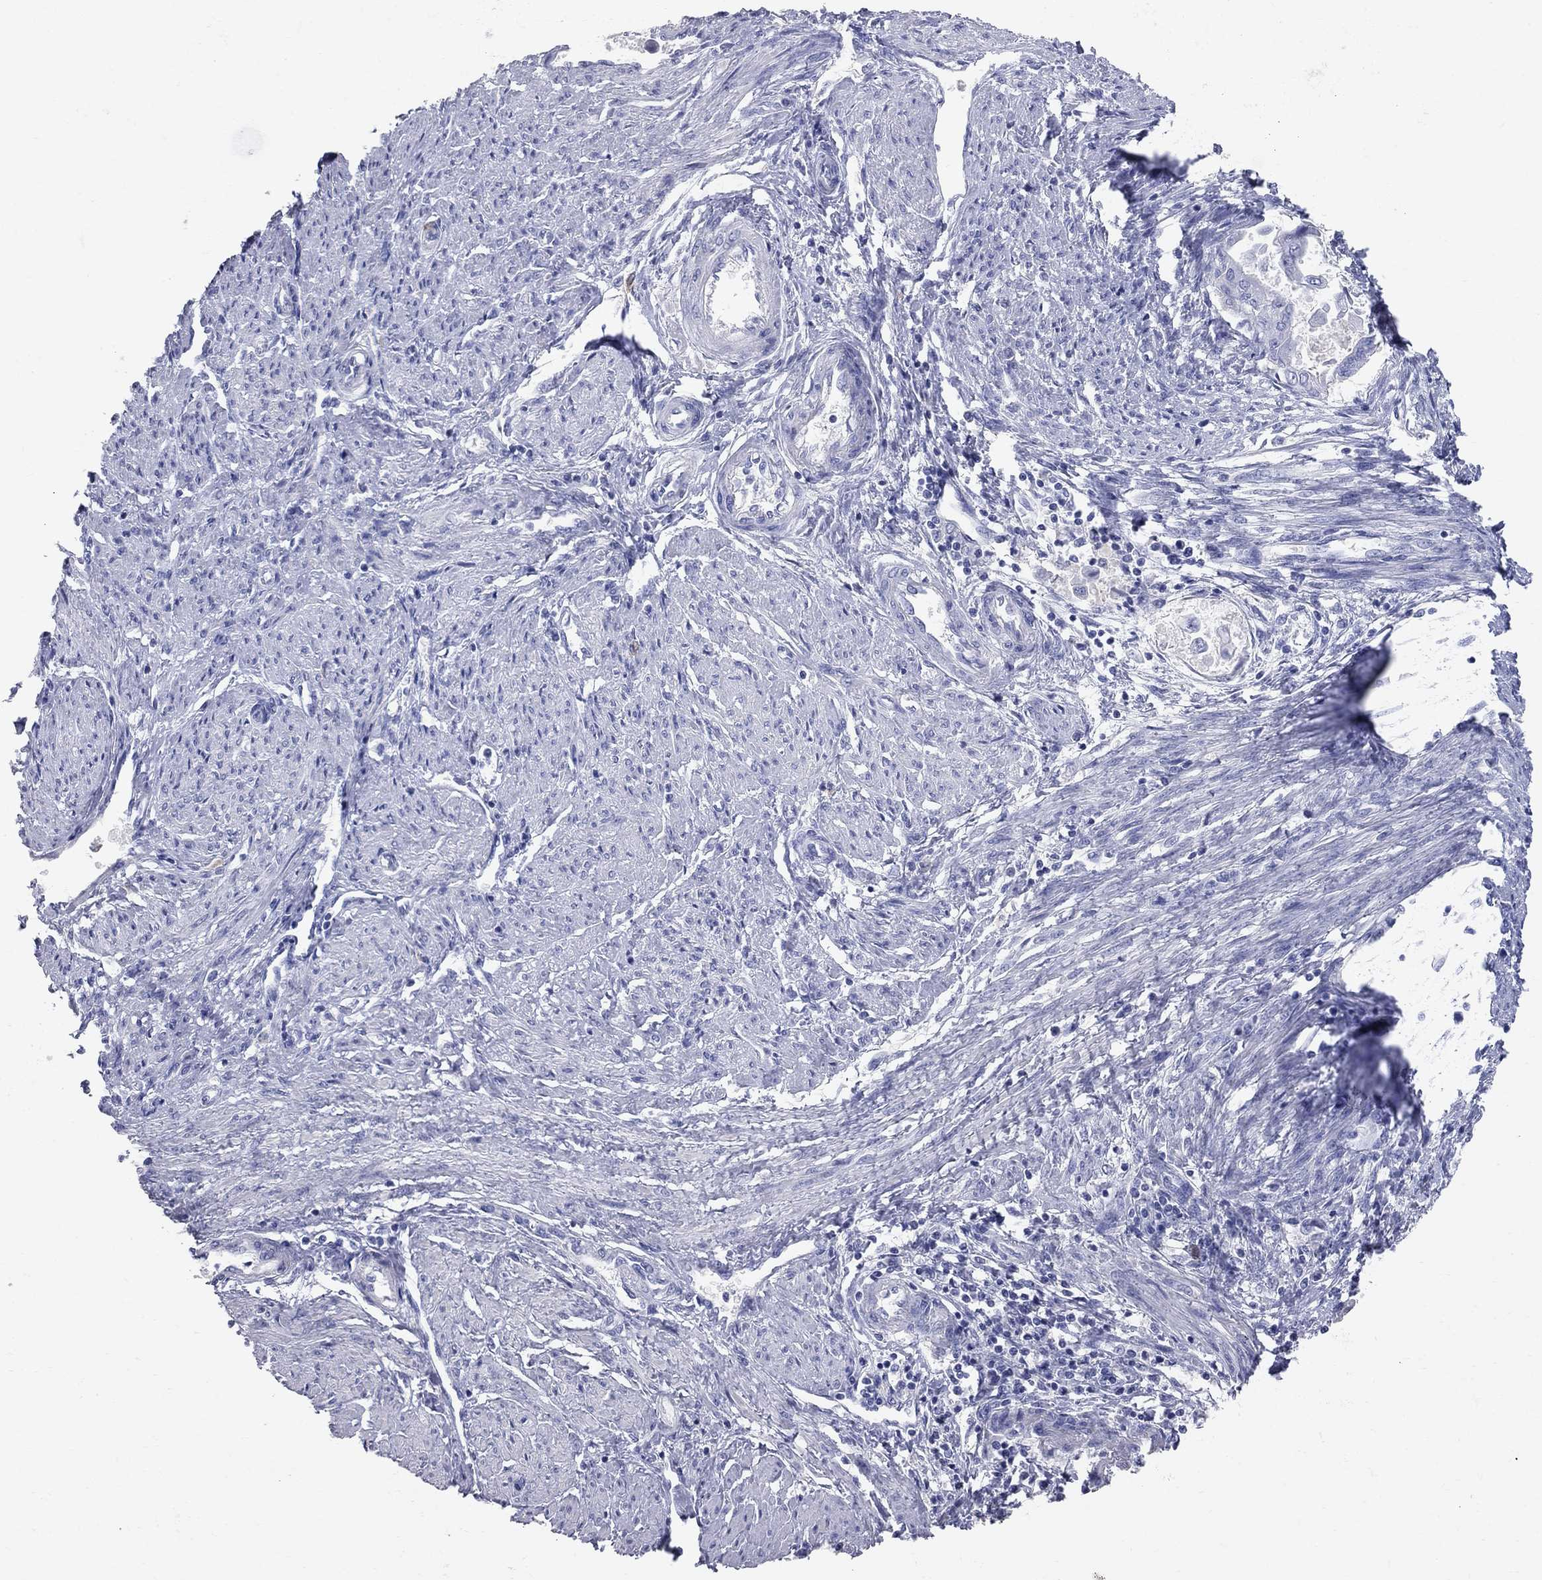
{"staining": {"intensity": "negative", "quantity": "none", "location": "none"}, "tissue": "endometrial cancer", "cell_type": "Tumor cells", "image_type": "cancer", "snomed": [{"axis": "morphology", "description": "Adenocarcinoma, NOS"}, {"axis": "topography", "description": "Endometrium"}], "caption": "A micrograph of human adenocarcinoma (endometrial) is negative for staining in tumor cells.", "gene": "AOX1", "patient": {"sex": "female", "age": 86}}